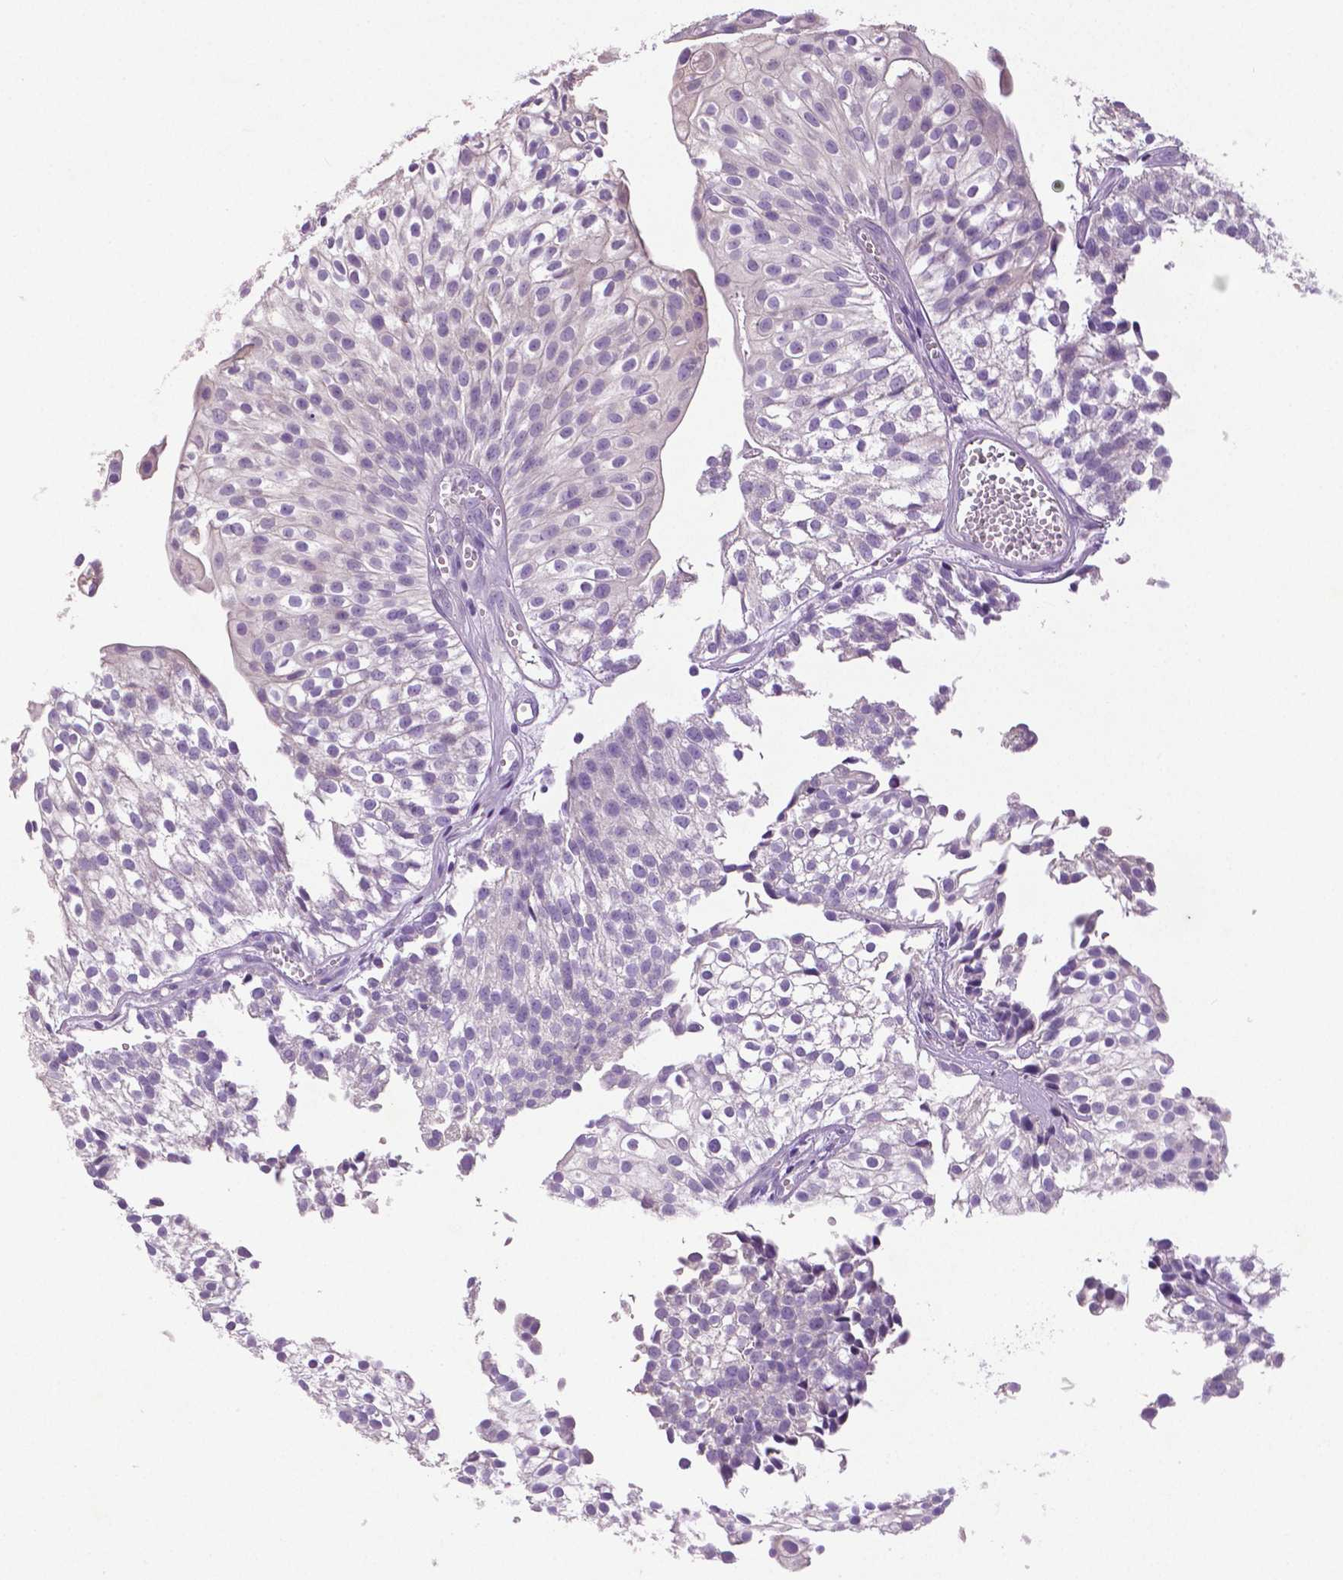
{"staining": {"intensity": "negative", "quantity": "none", "location": "none"}, "tissue": "urothelial cancer", "cell_type": "Tumor cells", "image_type": "cancer", "snomed": [{"axis": "morphology", "description": "Urothelial carcinoma, Low grade"}, {"axis": "topography", "description": "Urinary bladder"}], "caption": "IHC histopathology image of neoplastic tissue: human low-grade urothelial carcinoma stained with DAB reveals no significant protein staining in tumor cells.", "gene": "DNAH12", "patient": {"sex": "male", "age": 70}}